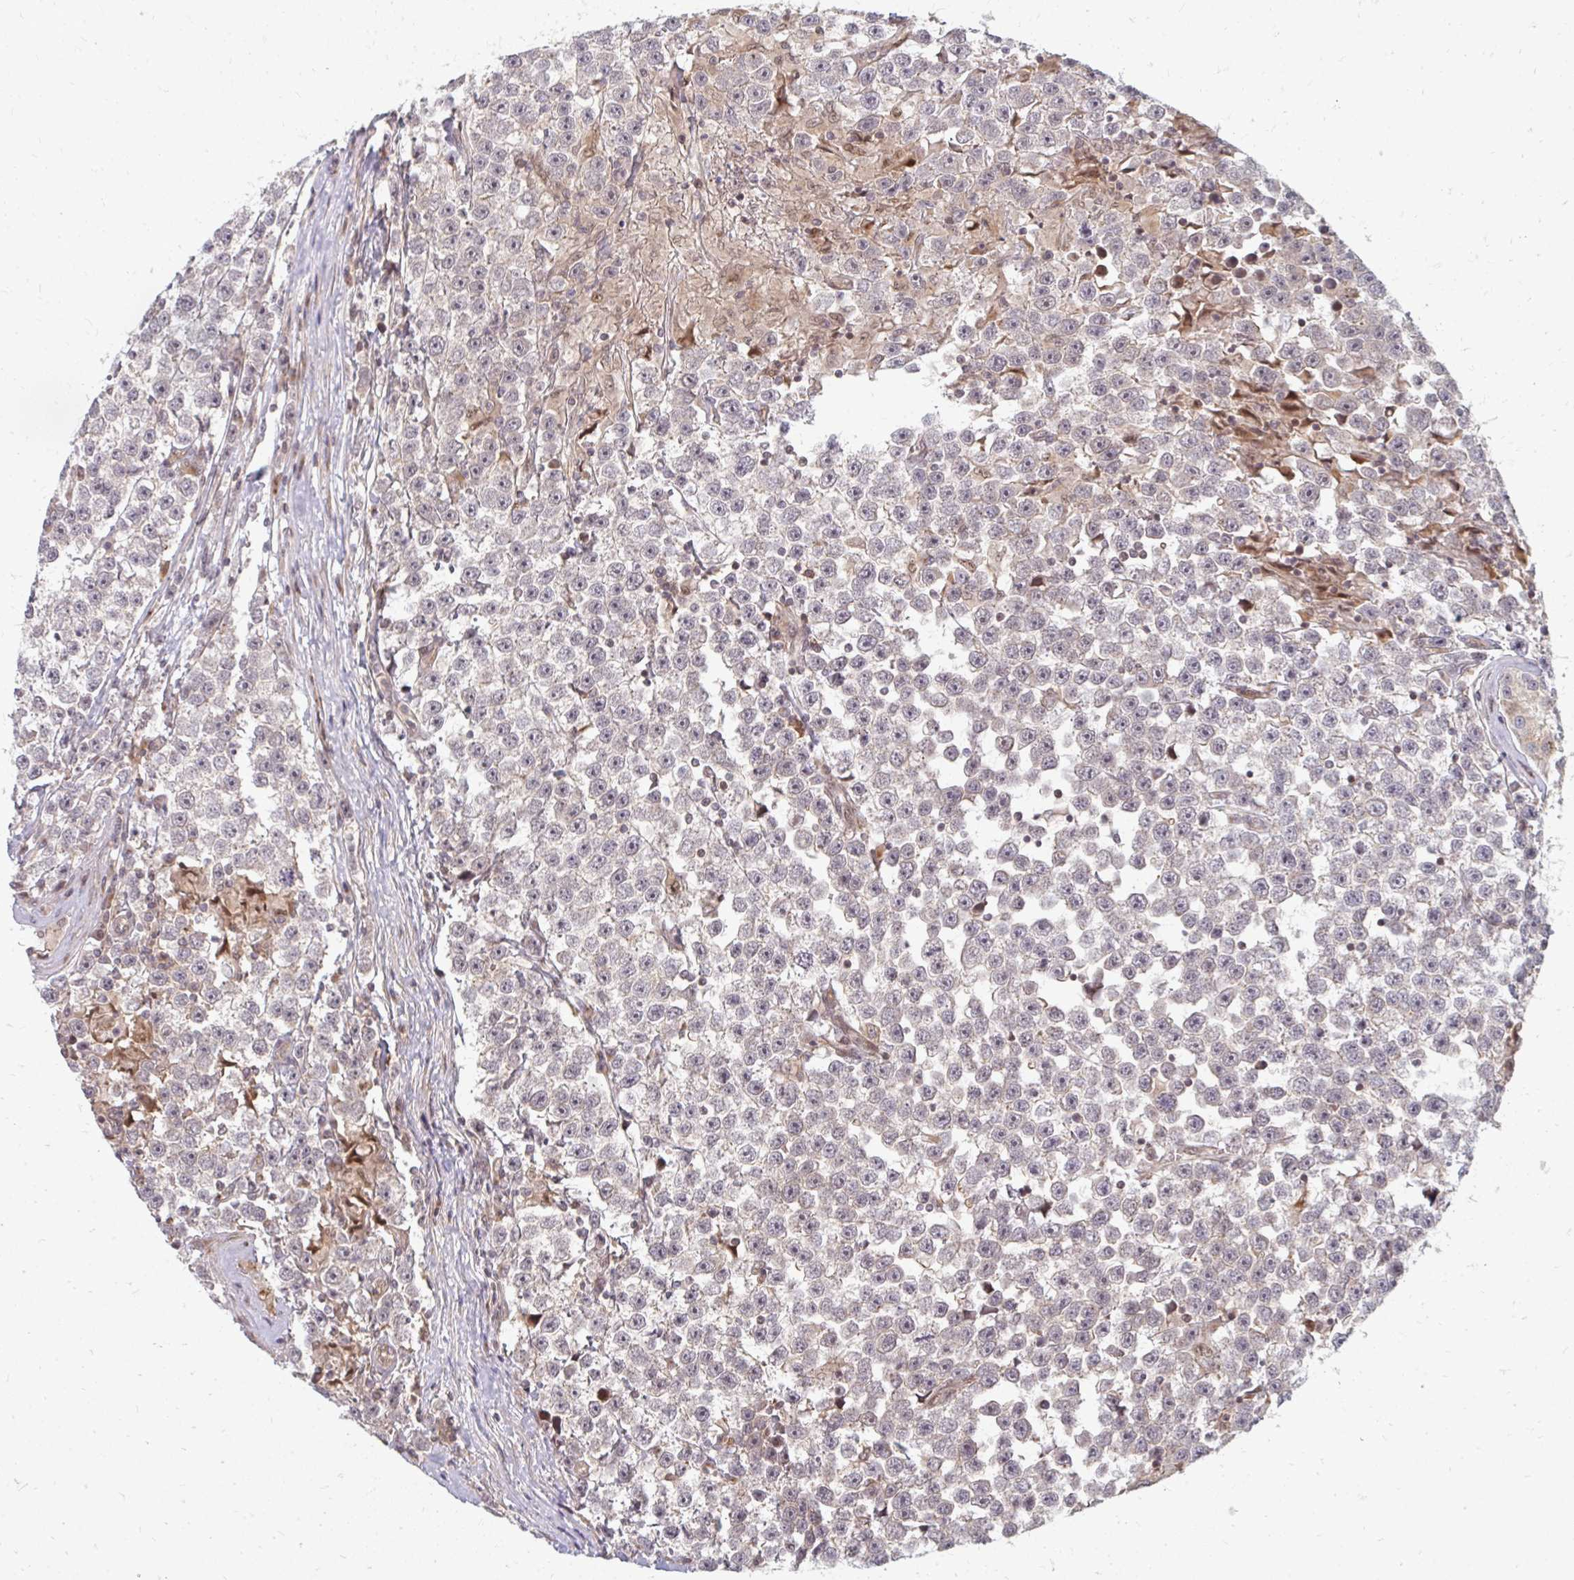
{"staining": {"intensity": "negative", "quantity": "none", "location": "none"}, "tissue": "testis cancer", "cell_type": "Tumor cells", "image_type": "cancer", "snomed": [{"axis": "morphology", "description": "Seminoma, NOS"}, {"axis": "topography", "description": "Testis"}], "caption": "Immunohistochemical staining of testis seminoma reveals no significant expression in tumor cells.", "gene": "ZNF285", "patient": {"sex": "male", "age": 31}}